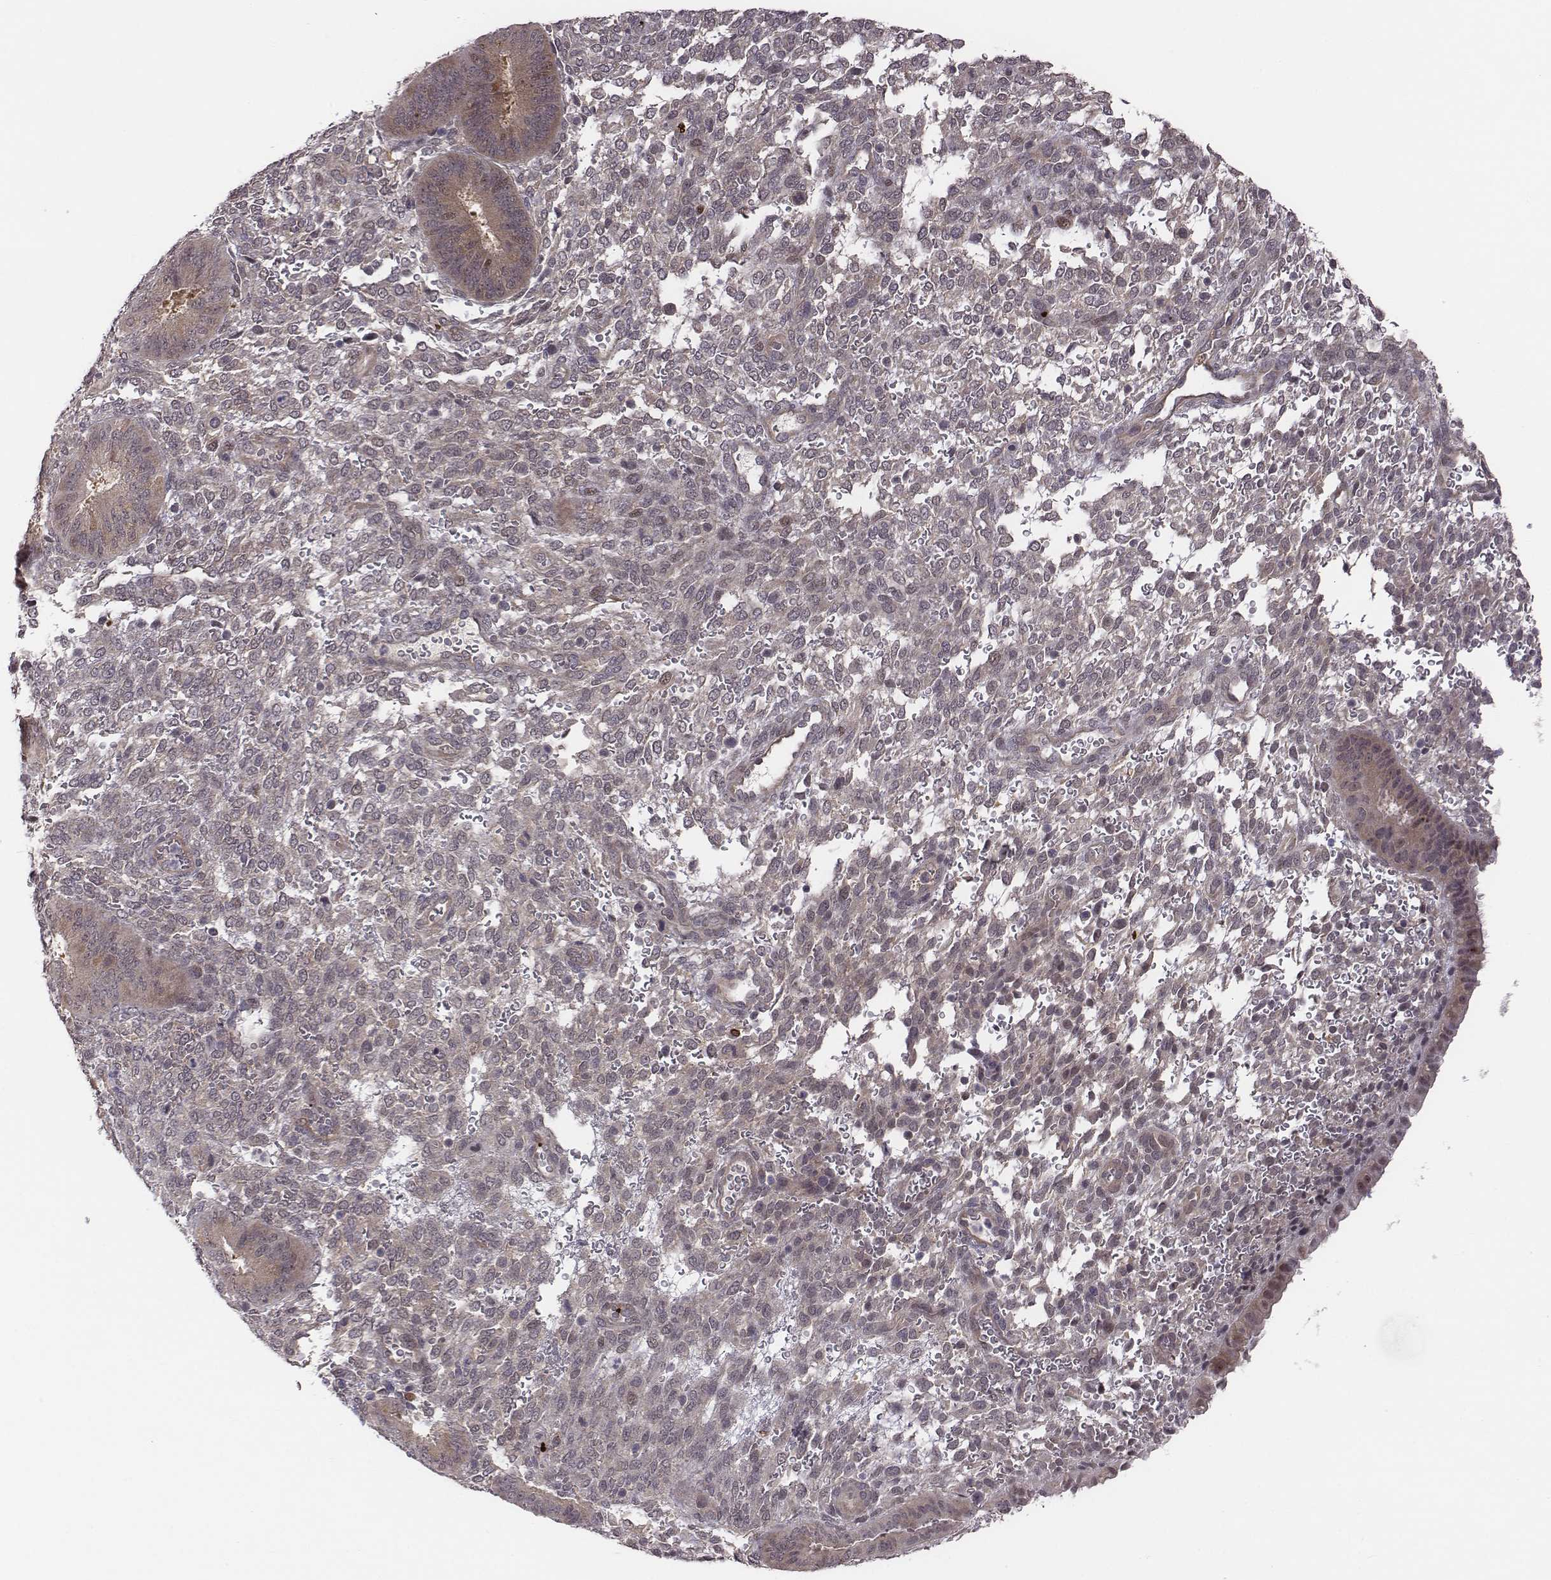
{"staining": {"intensity": "weak", "quantity": ">75%", "location": "cytoplasmic/membranous"}, "tissue": "endometrium", "cell_type": "Cells in endometrial stroma", "image_type": "normal", "snomed": [{"axis": "morphology", "description": "Normal tissue, NOS"}, {"axis": "topography", "description": "Endometrium"}], "caption": "Immunohistochemical staining of benign endometrium displays low levels of weak cytoplasmic/membranous staining in approximately >75% of cells in endometrial stroma.", "gene": "SMURF2", "patient": {"sex": "female", "age": 39}}